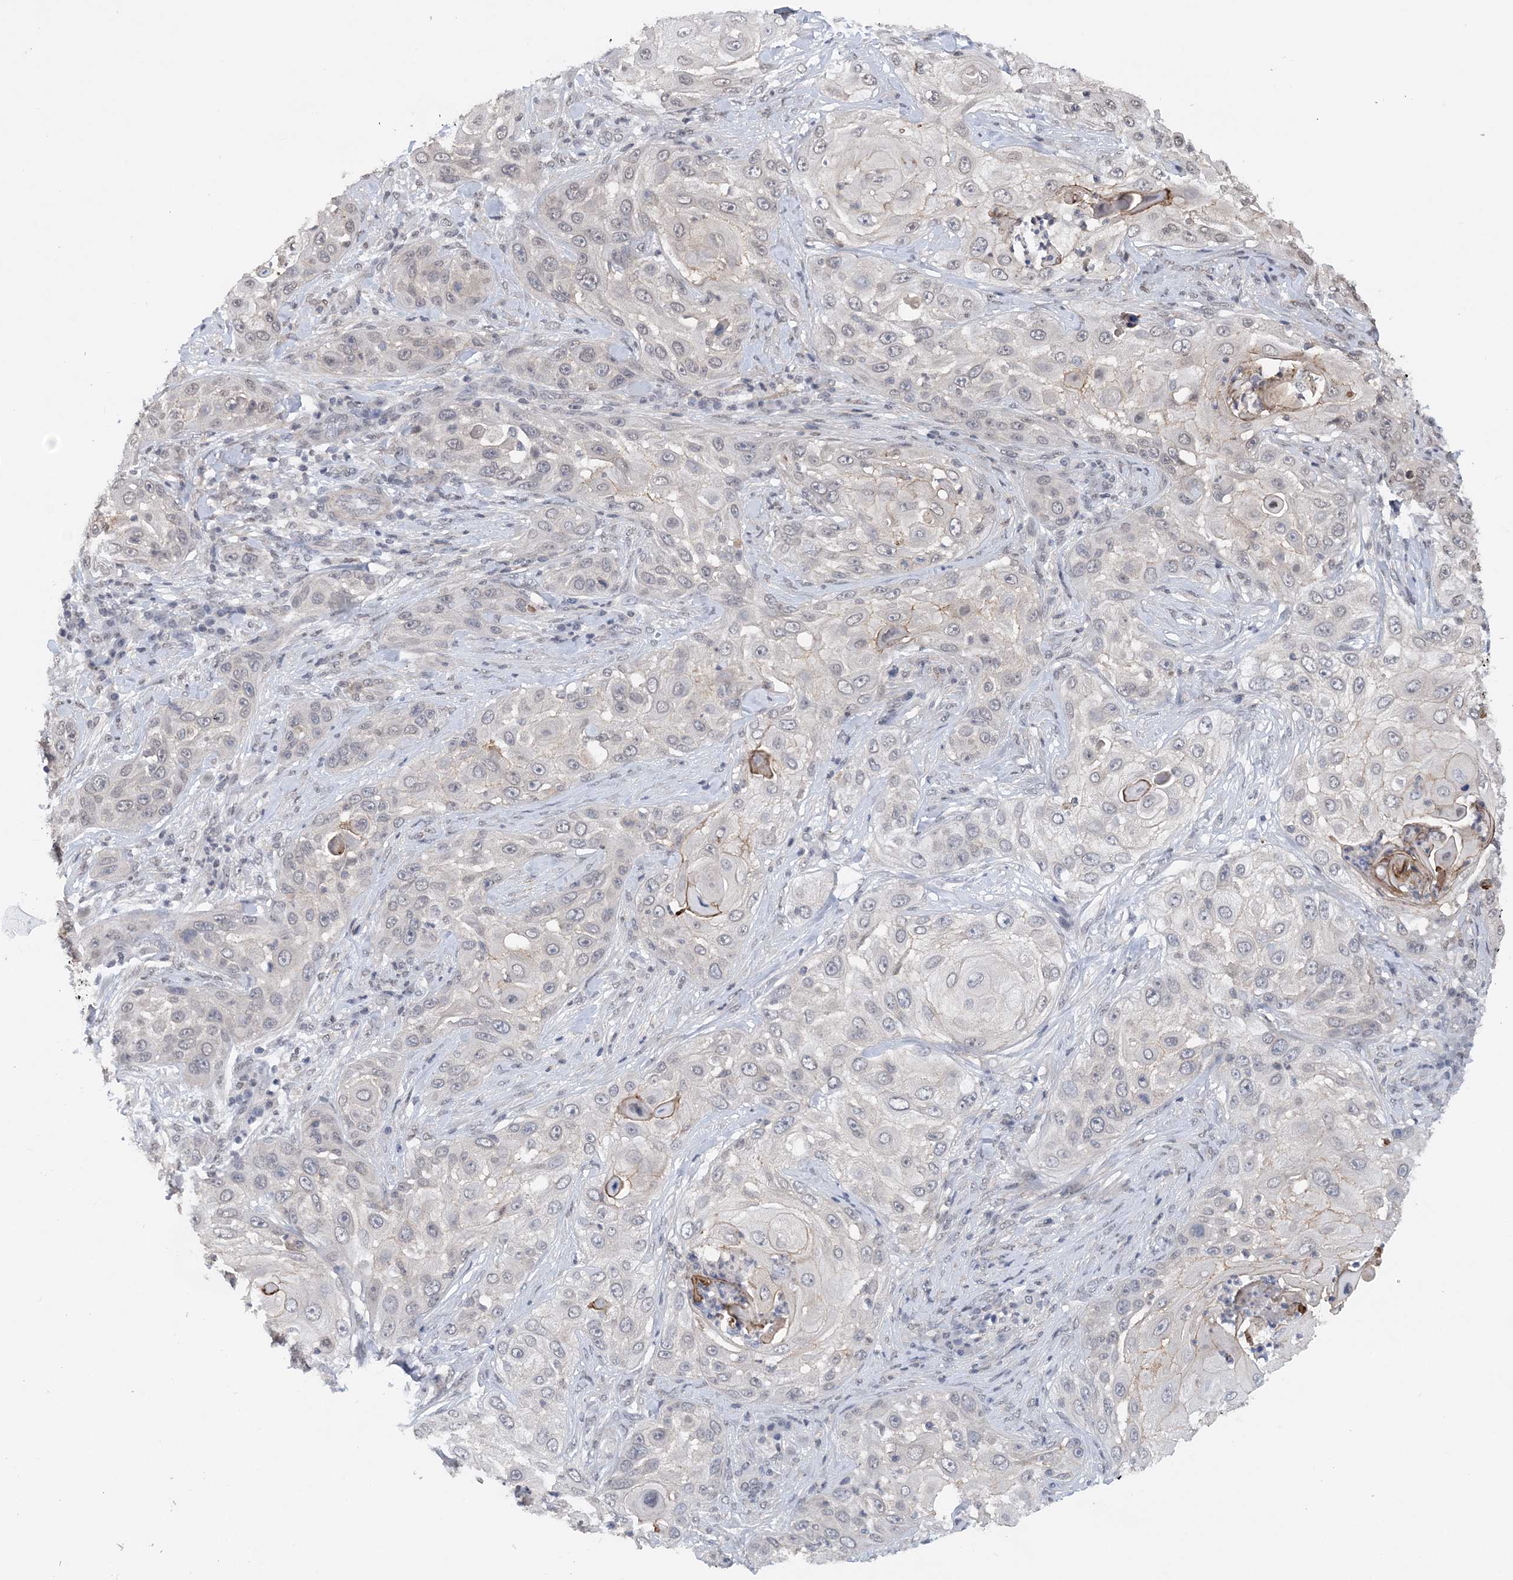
{"staining": {"intensity": "negative", "quantity": "none", "location": "none"}, "tissue": "skin cancer", "cell_type": "Tumor cells", "image_type": "cancer", "snomed": [{"axis": "morphology", "description": "Squamous cell carcinoma, NOS"}, {"axis": "topography", "description": "Skin"}], "caption": "DAB (3,3'-diaminobenzidine) immunohistochemical staining of human skin cancer (squamous cell carcinoma) displays no significant positivity in tumor cells.", "gene": "CCDC152", "patient": {"sex": "female", "age": 44}}